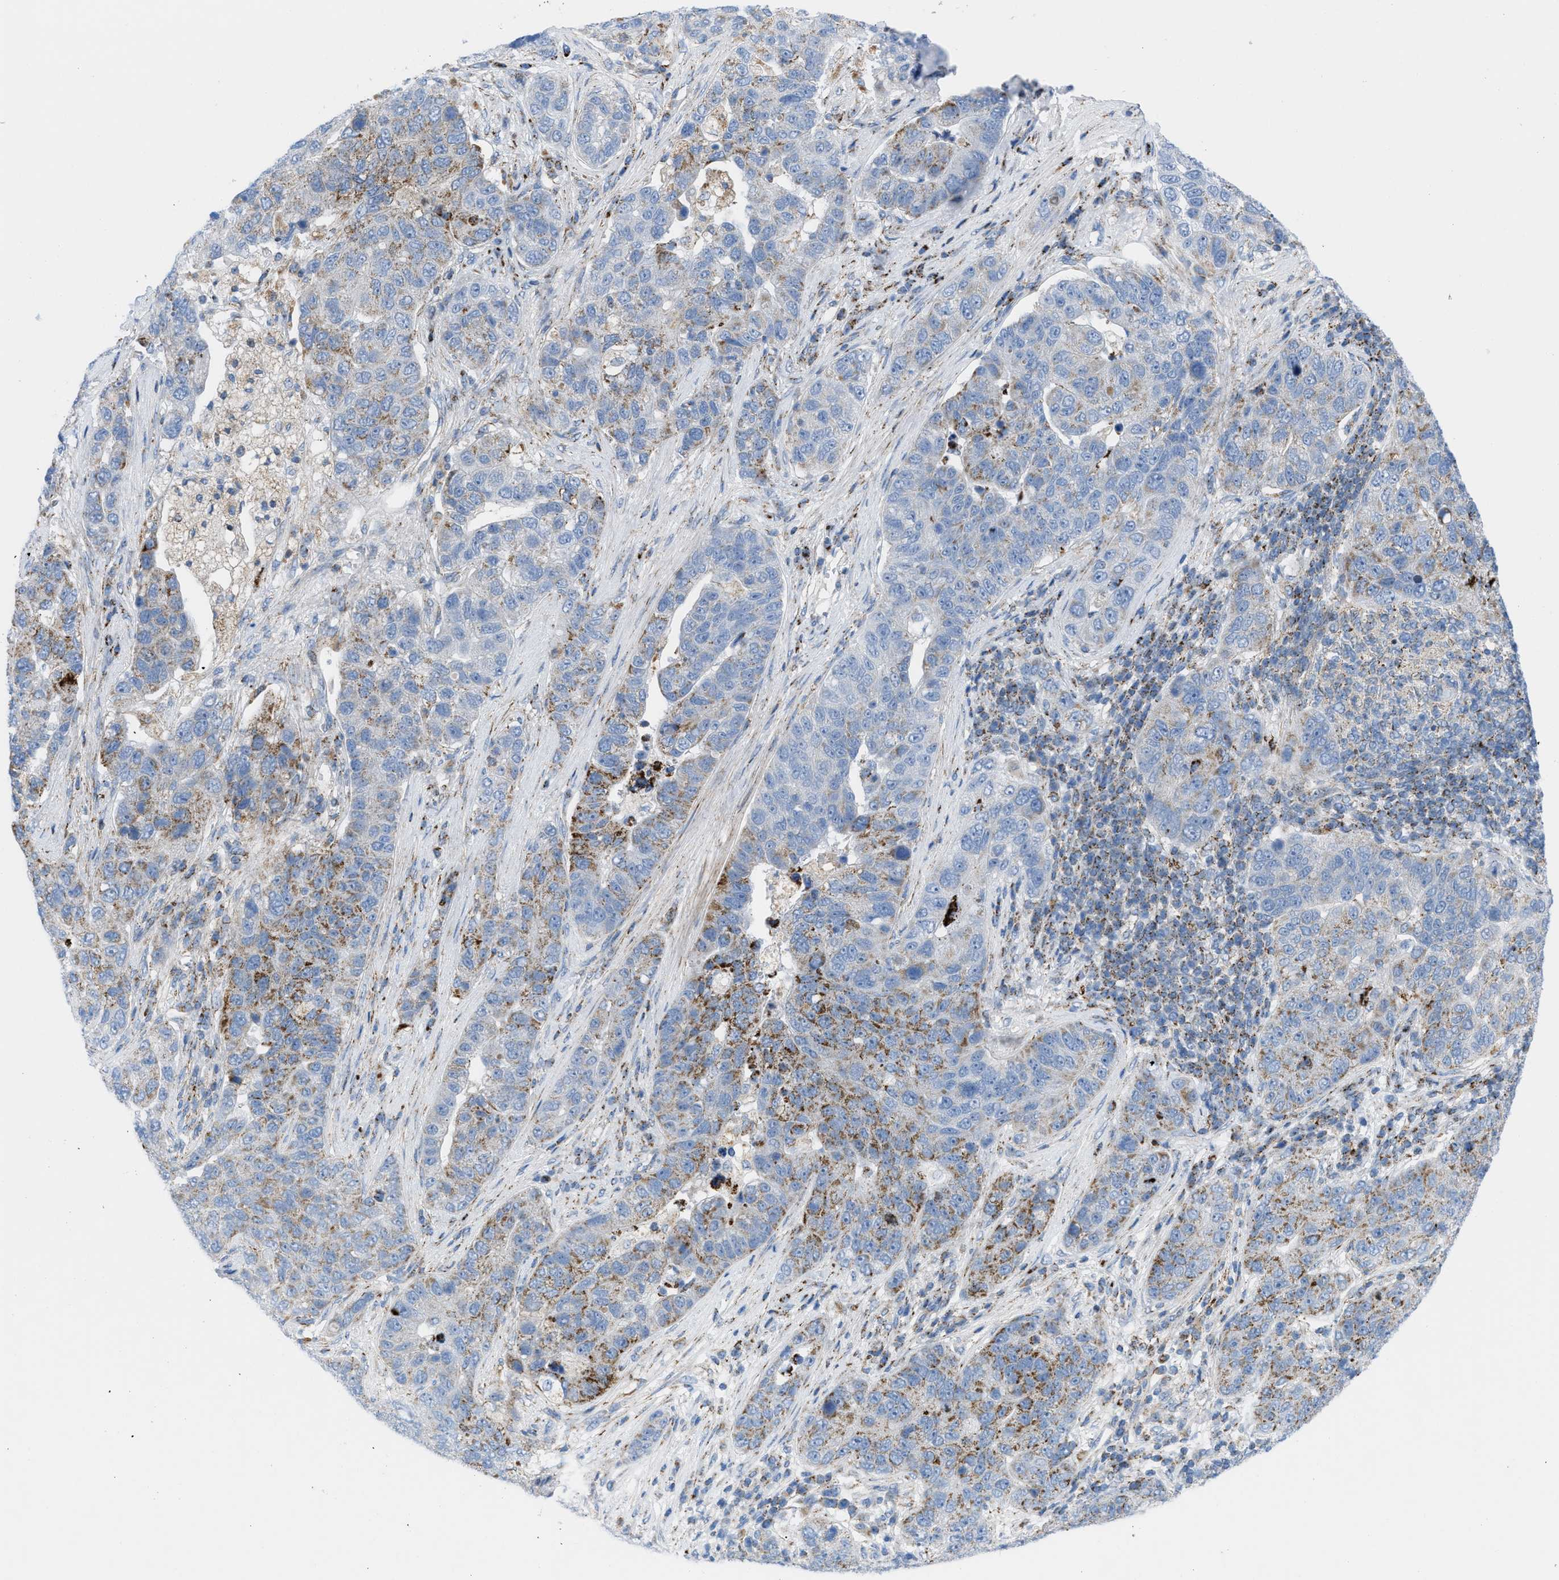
{"staining": {"intensity": "moderate", "quantity": "25%-75%", "location": "cytoplasmic/membranous"}, "tissue": "pancreatic cancer", "cell_type": "Tumor cells", "image_type": "cancer", "snomed": [{"axis": "morphology", "description": "Adenocarcinoma, NOS"}, {"axis": "topography", "description": "Pancreas"}], "caption": "Adenocarcinoma (pancreatic) was stained to show a protein in brown. There is medium levels of moderate cytoplasmic/membranous expression in about 25%-75% of tumor cells.", "gene": "RBBP9", "patient": {"sex": "female", "age": 61}}